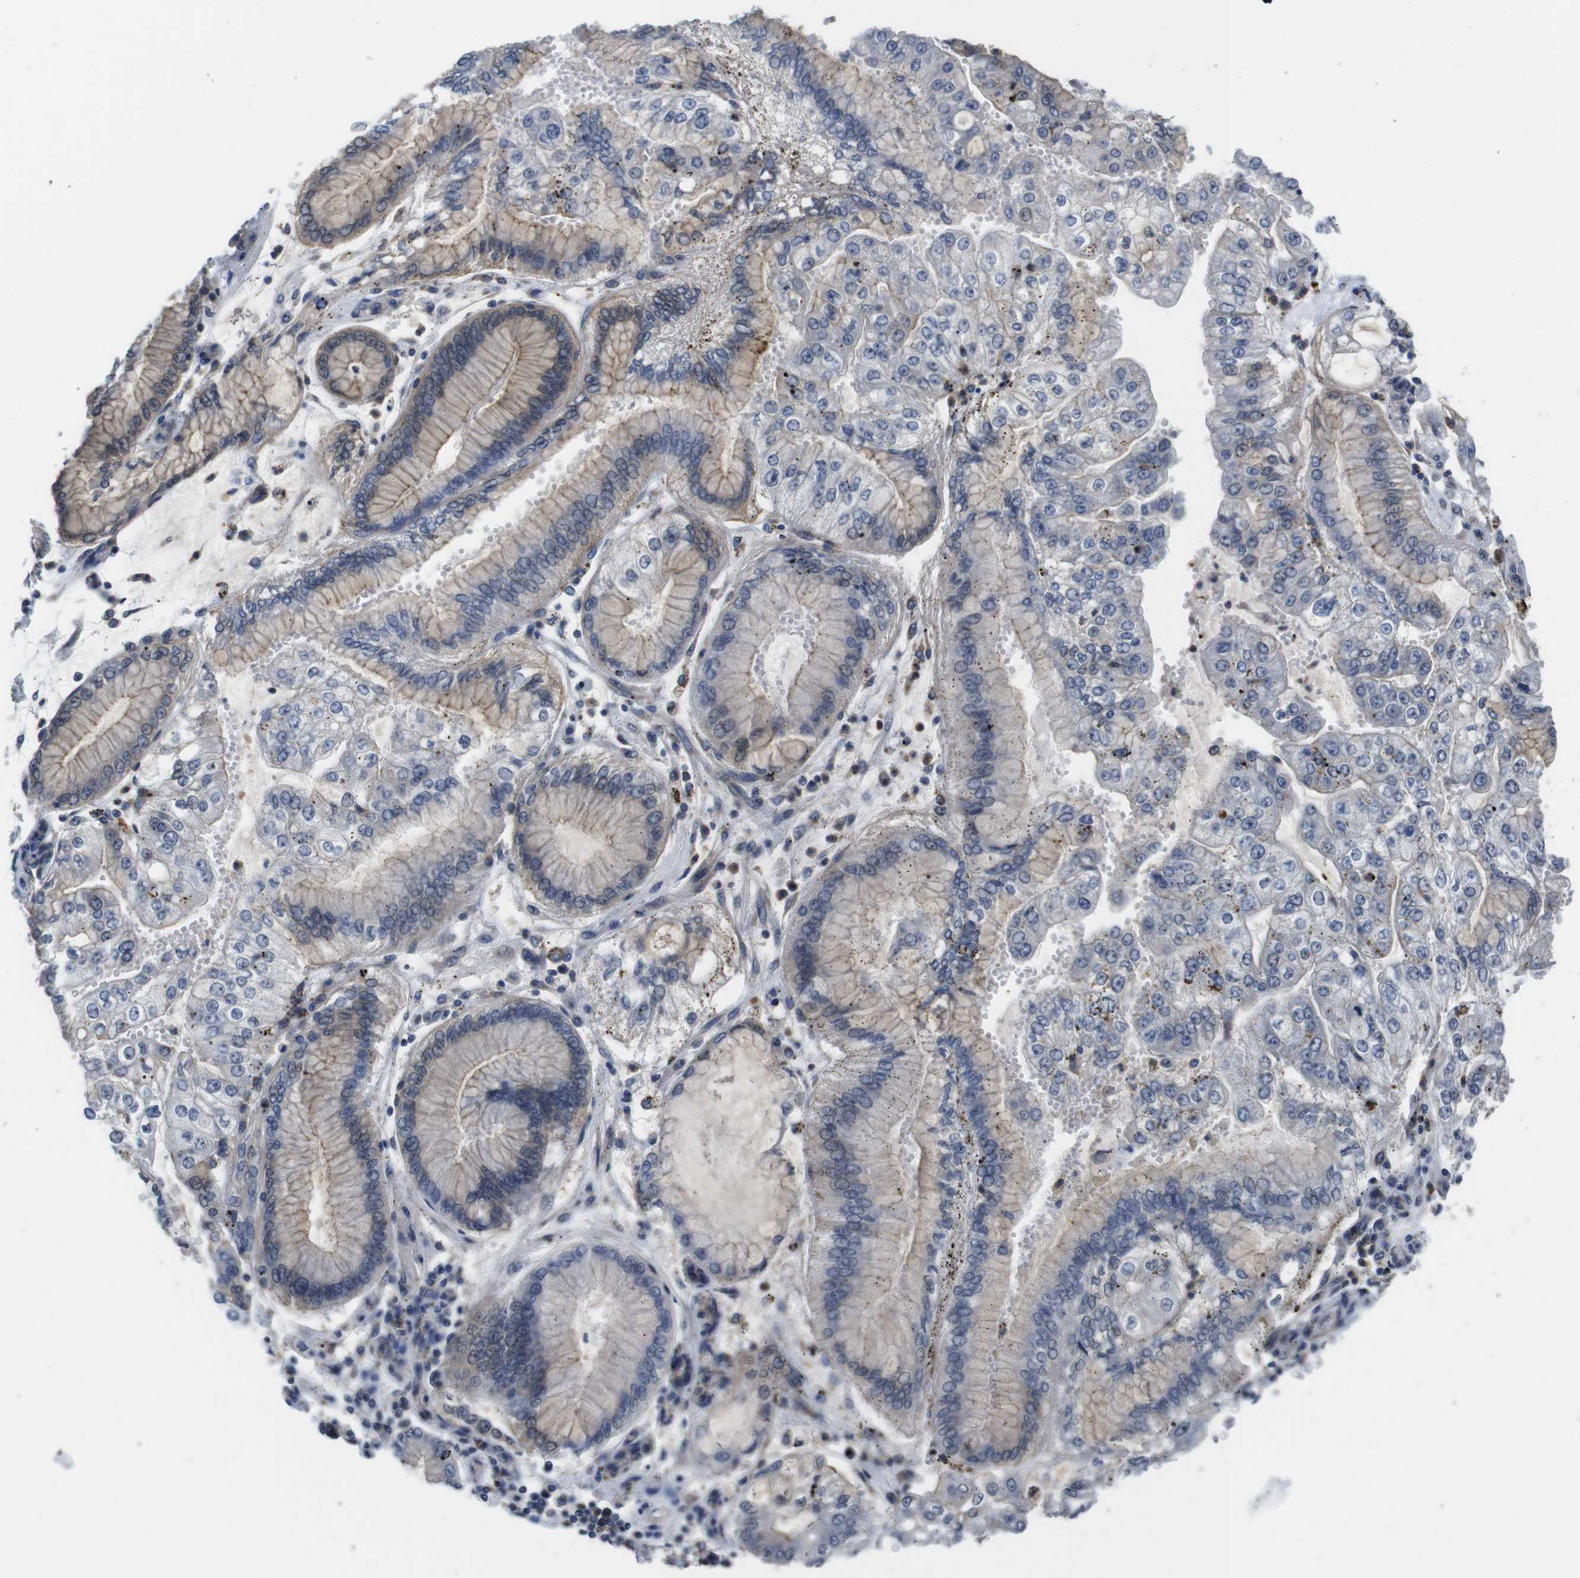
{"staining": {"intensity": "moderate", "quantity": "<25%", "location": "cytoplasmic/membranous"}, "tissue": "stomach cancer", "cell_type": "Tumor cells", "image_type": "cancer", "snomed": [{"axis": "morphology", "description": "Adenocarcinoma, NOS"}, {"axis": "topography", "description": "Stomach"}], "caption": "Moderate cytoplasmic/membranous staining is present in about <25% of tumor cells in adenocarcinoma (stomach).", "gene": "FADD", "patient": {"sex": "male", "age": 76}}